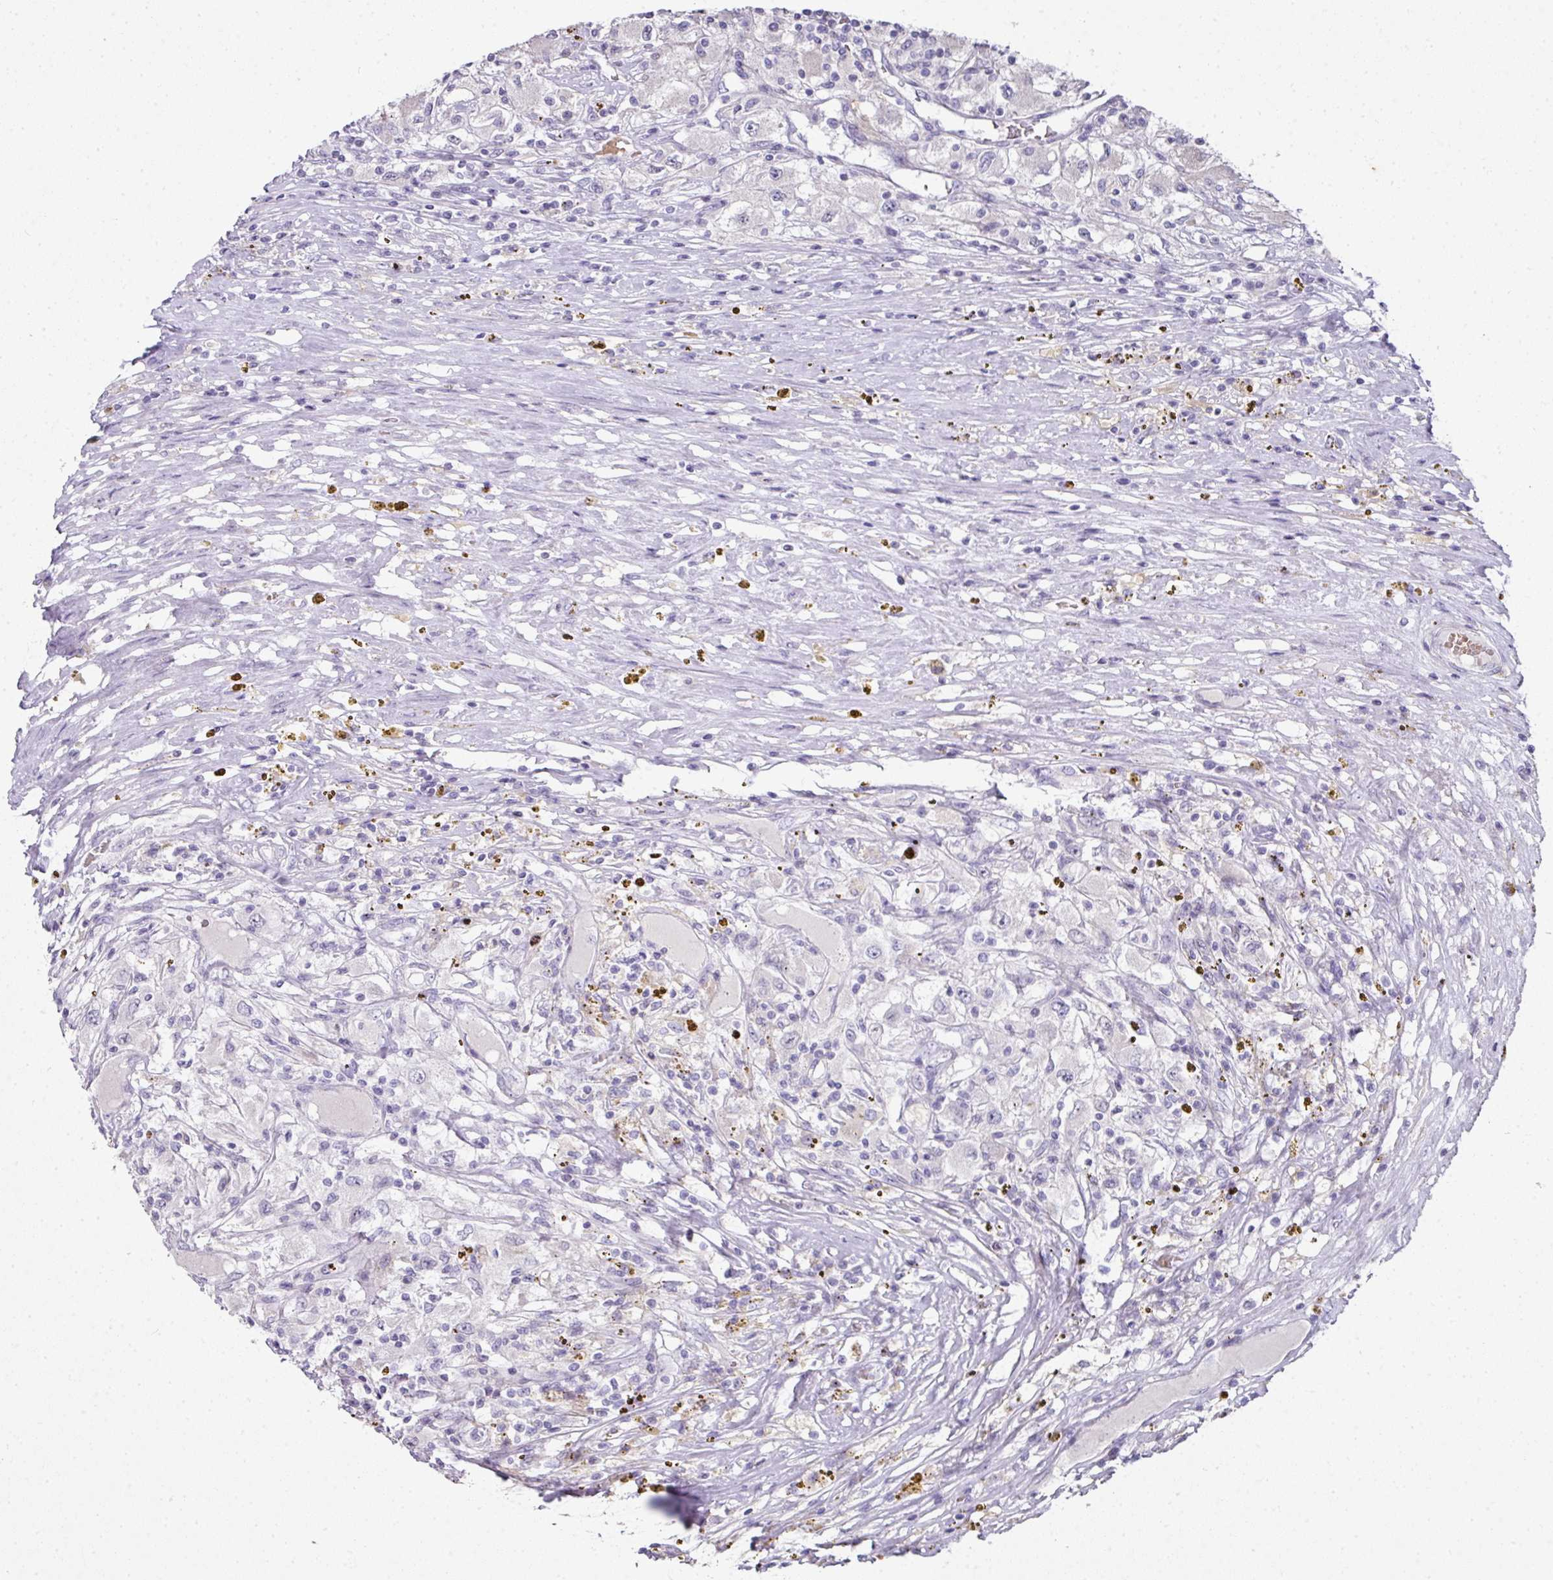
{"staining": {"intensity": "negative", "quantity": "none", "location": "none"}, "tissue": "renal cancer", "cell_type": "Tumor cells", "image_type": "cancer", "snomed": [{"axis": "morphology", "description": "Adenocarcinoma, NOS"}, {"axis": "topography", "description": "Kidney"}], "caption": "Tumor cells show no significant expression in renal cancer (adenocarcinoma).", "gene": "ANKRD18A", "patient": {"sex": "female", "age": 67}}